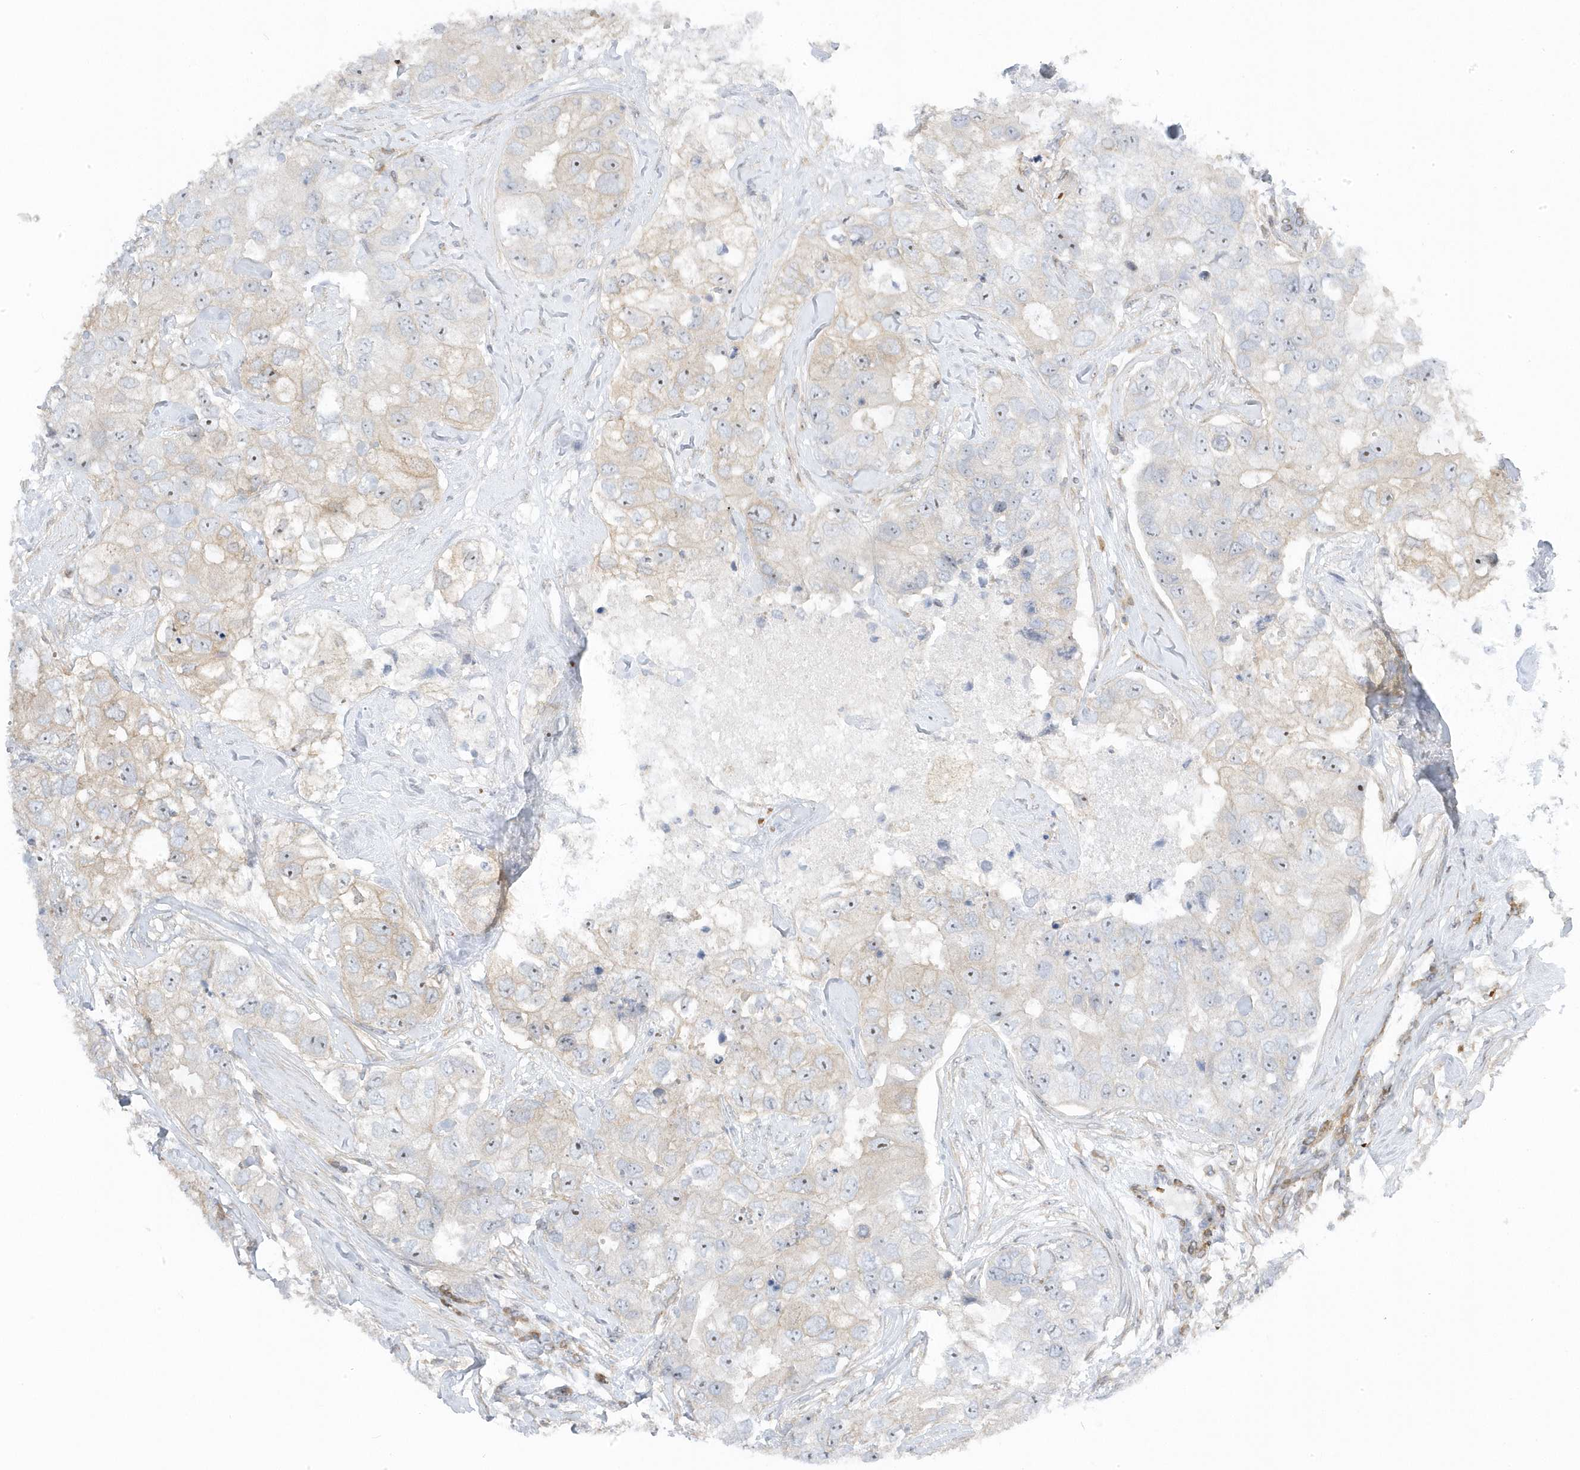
{"staining": {"intensity": "moderate", "quantity": "<25%", "location": "nuclear"}, "tissue": "breast cancer", "cell_type": "Tumor cells", "image_type": "cancer", "snomed": [{"axis": "morphology", "description": "Duct carcinoma"}, {"axis": "topography", "description": "Breast"}], "caption": "The immunohistochemical stain labels moderate nuclear staining in tumor cells of infiltrating ductal carcinoma (breast) tissue. (DAB IHC, brown staining for protein, blue staining for nuclei).", "gene": "MAP7D3", "patient": {"sex": "female", "age": 62}}